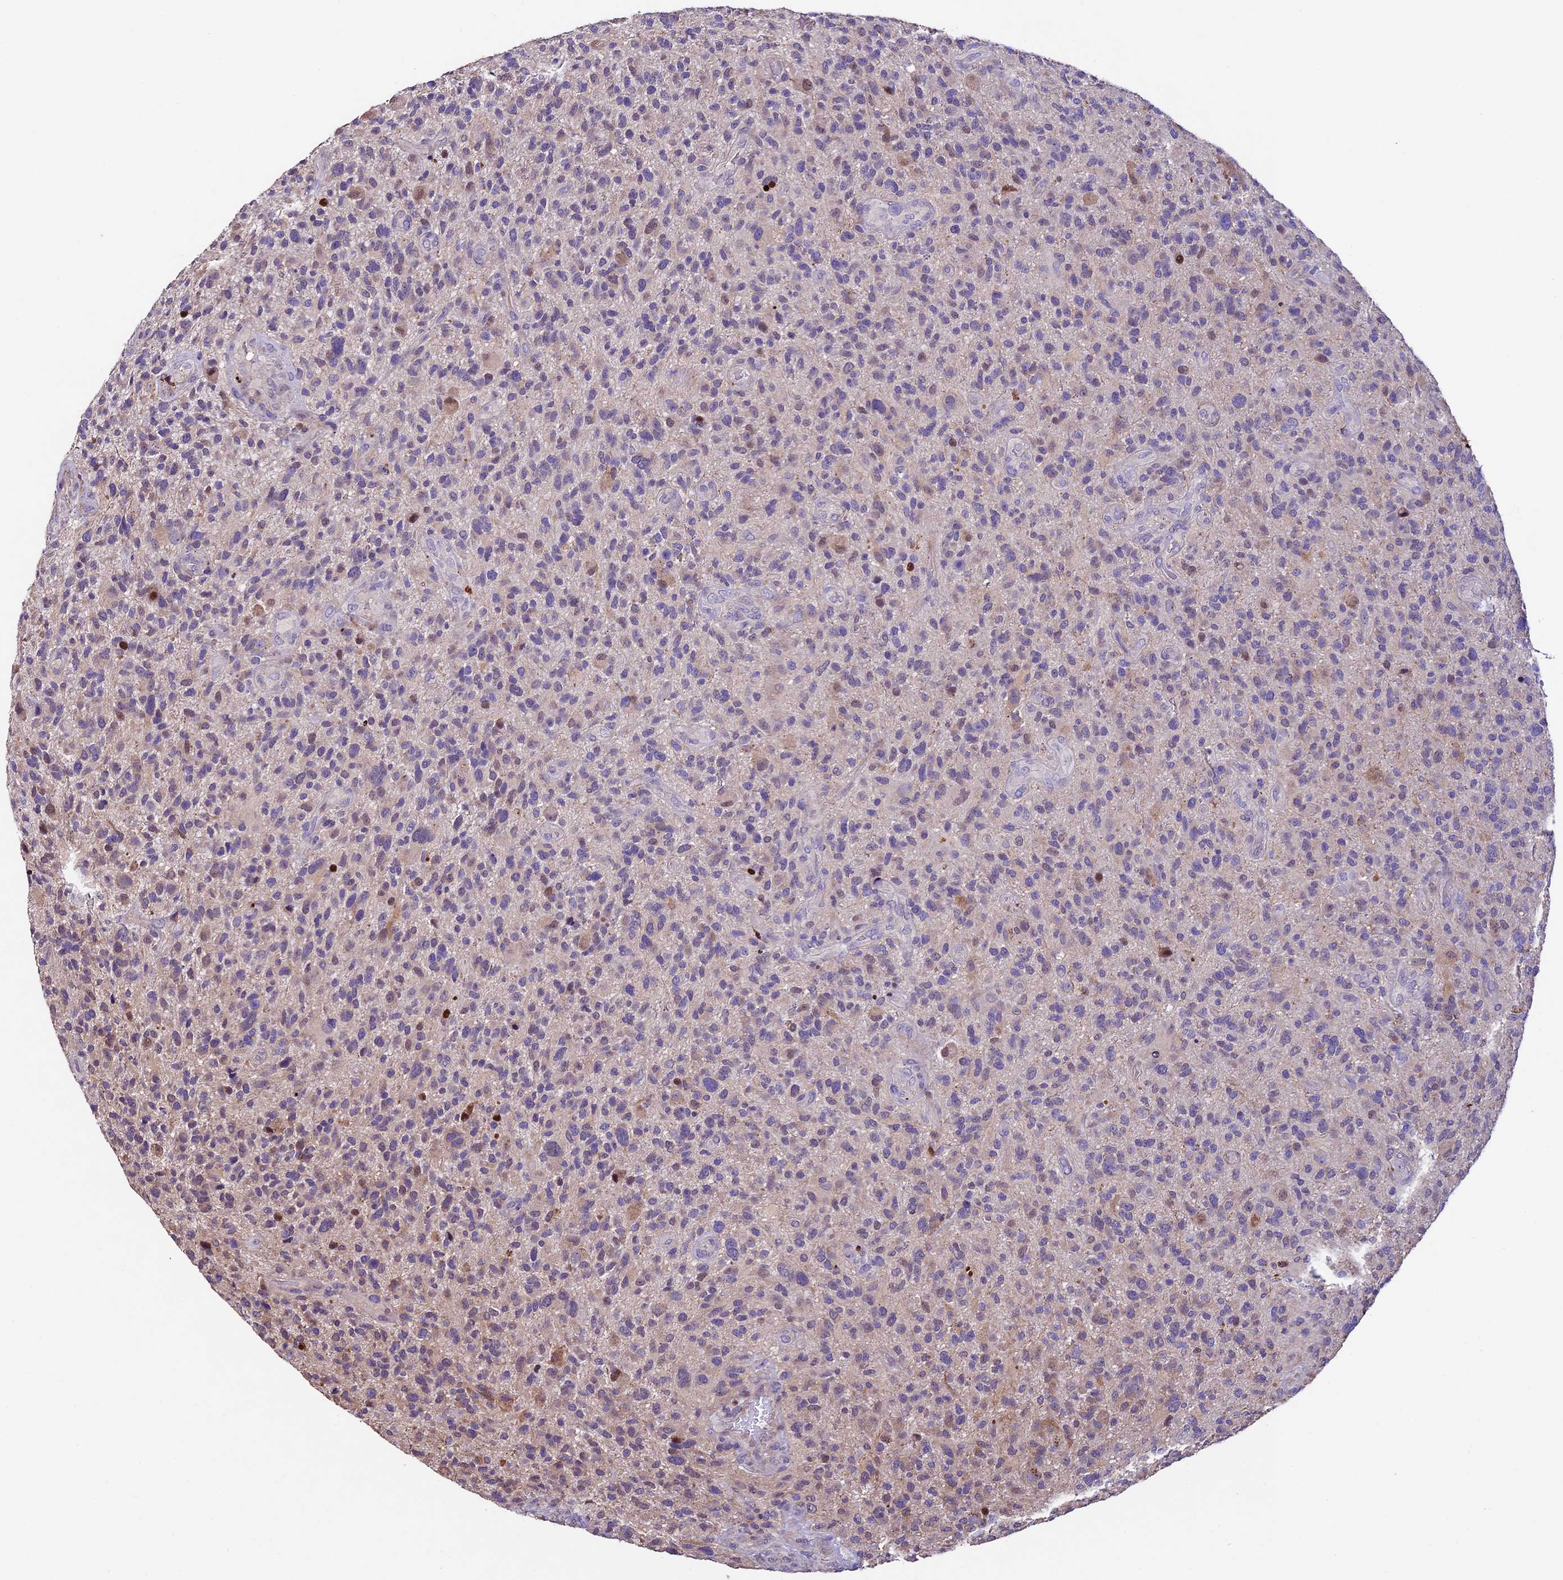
{"staining": {"intensity": "negative", "quantity": "none", "location": "none"}, "tissue": "glioma", "cell_type": "Tumor cells", "image_type": "cancer", "snomed": [{"axis": "morphology", "description": "Glioma, malignant, High grade"}, {"axis": "topography", "description": "Brain"}], "caption": "Tumor cells are negative for brown protein staining in high-grade glioma (malignant).", "gene": "SBNO2", "patient": {"sex": "male", "age": 47}}